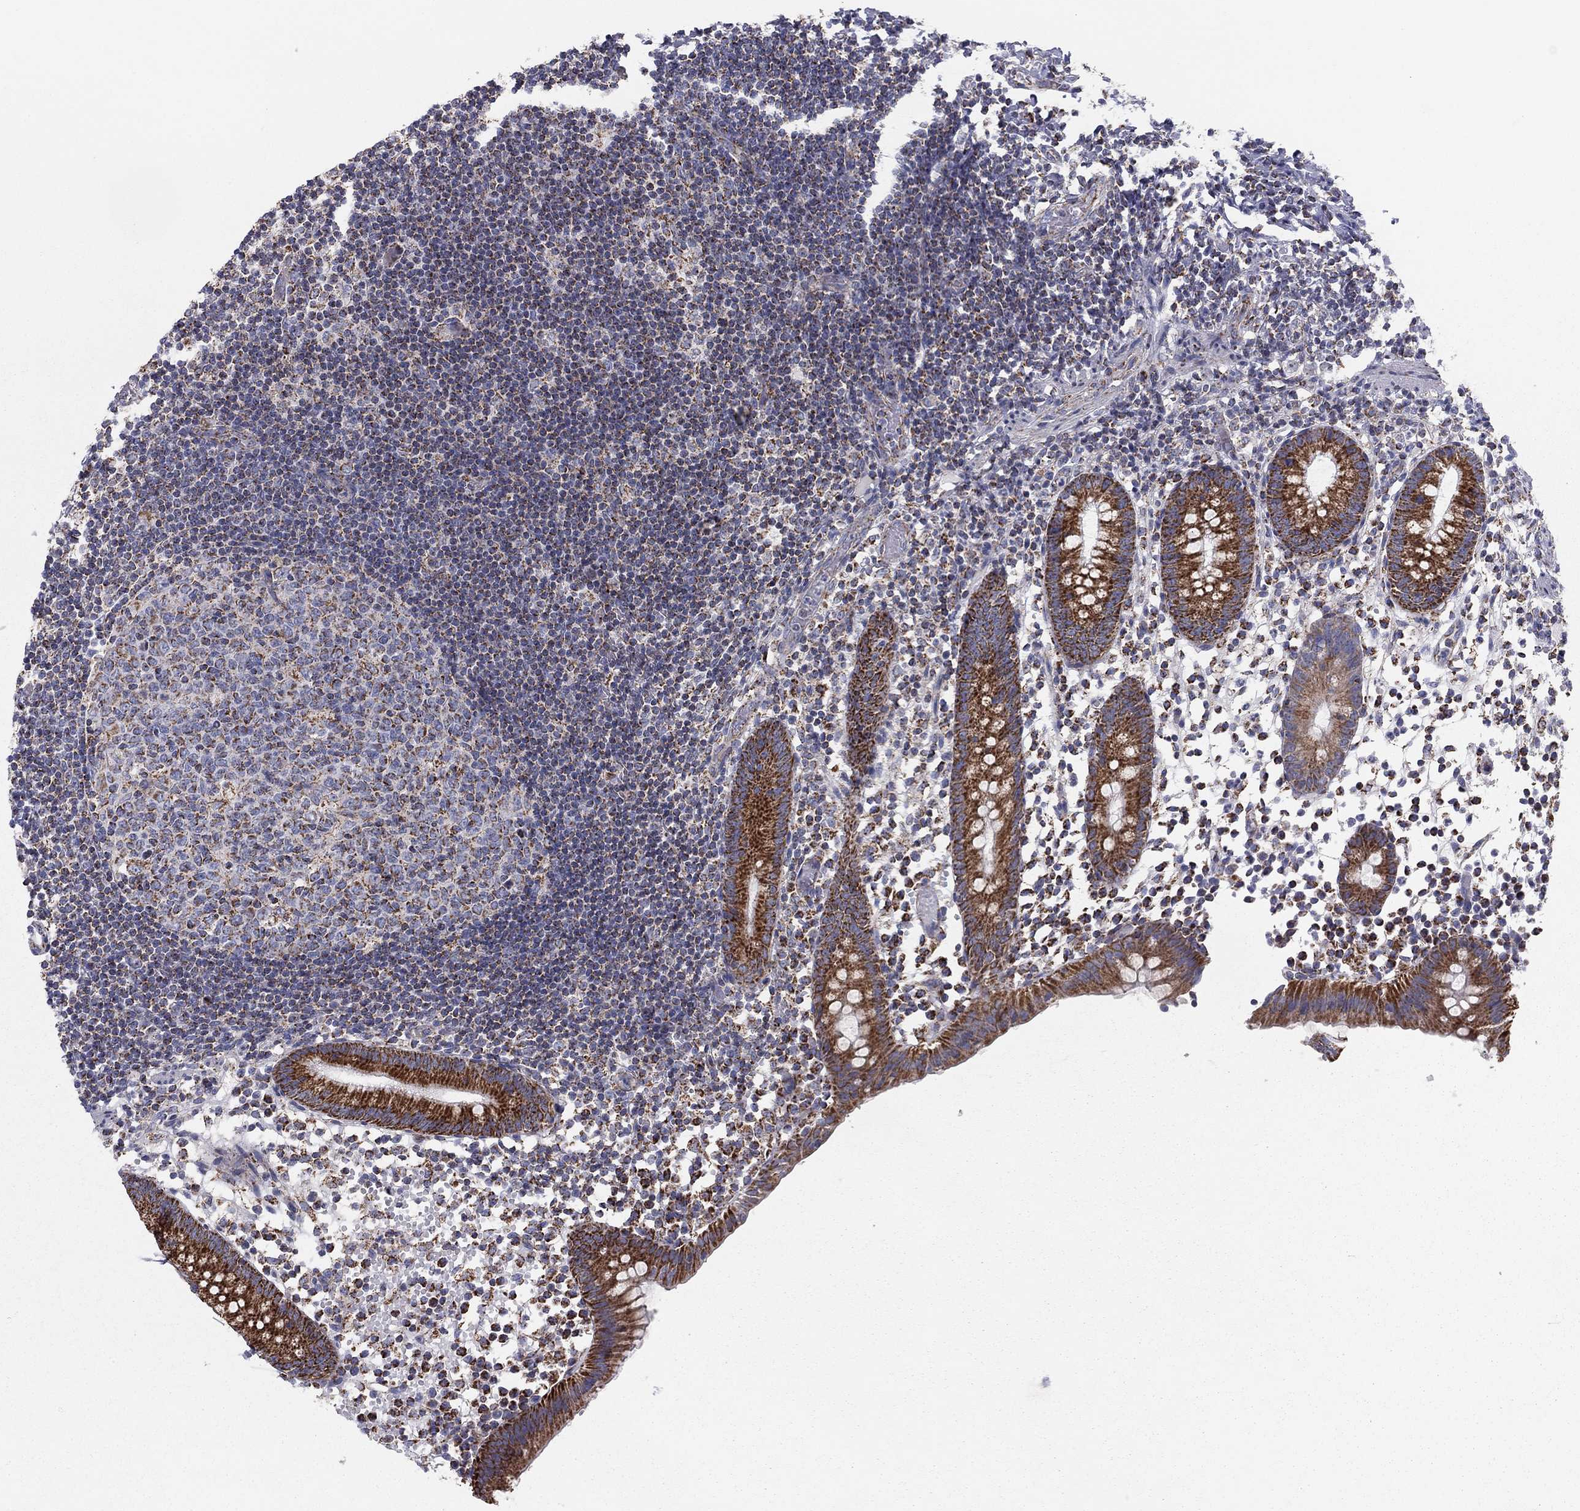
{"staining": {"intensity": "strong", "quantity": ">75%", "location": "cytoplasmic/membranous"}, "tissue": "appendix", "cell_type": "Glandular cells", "image_type": "normal", "snomed": [{"axis": "morphology", "description": "Normal tissue, NOS"}, {"axis": "topography", "description": "Appendix"}], "caption": "Strong cytoplasmic/membranous positivity for a protein is identified in approximately >75% of glandular cells of normal appendix using immunohistochemistry.", "gene": "NDUFV1", "patient": {"sex": "female", "age": 40}}